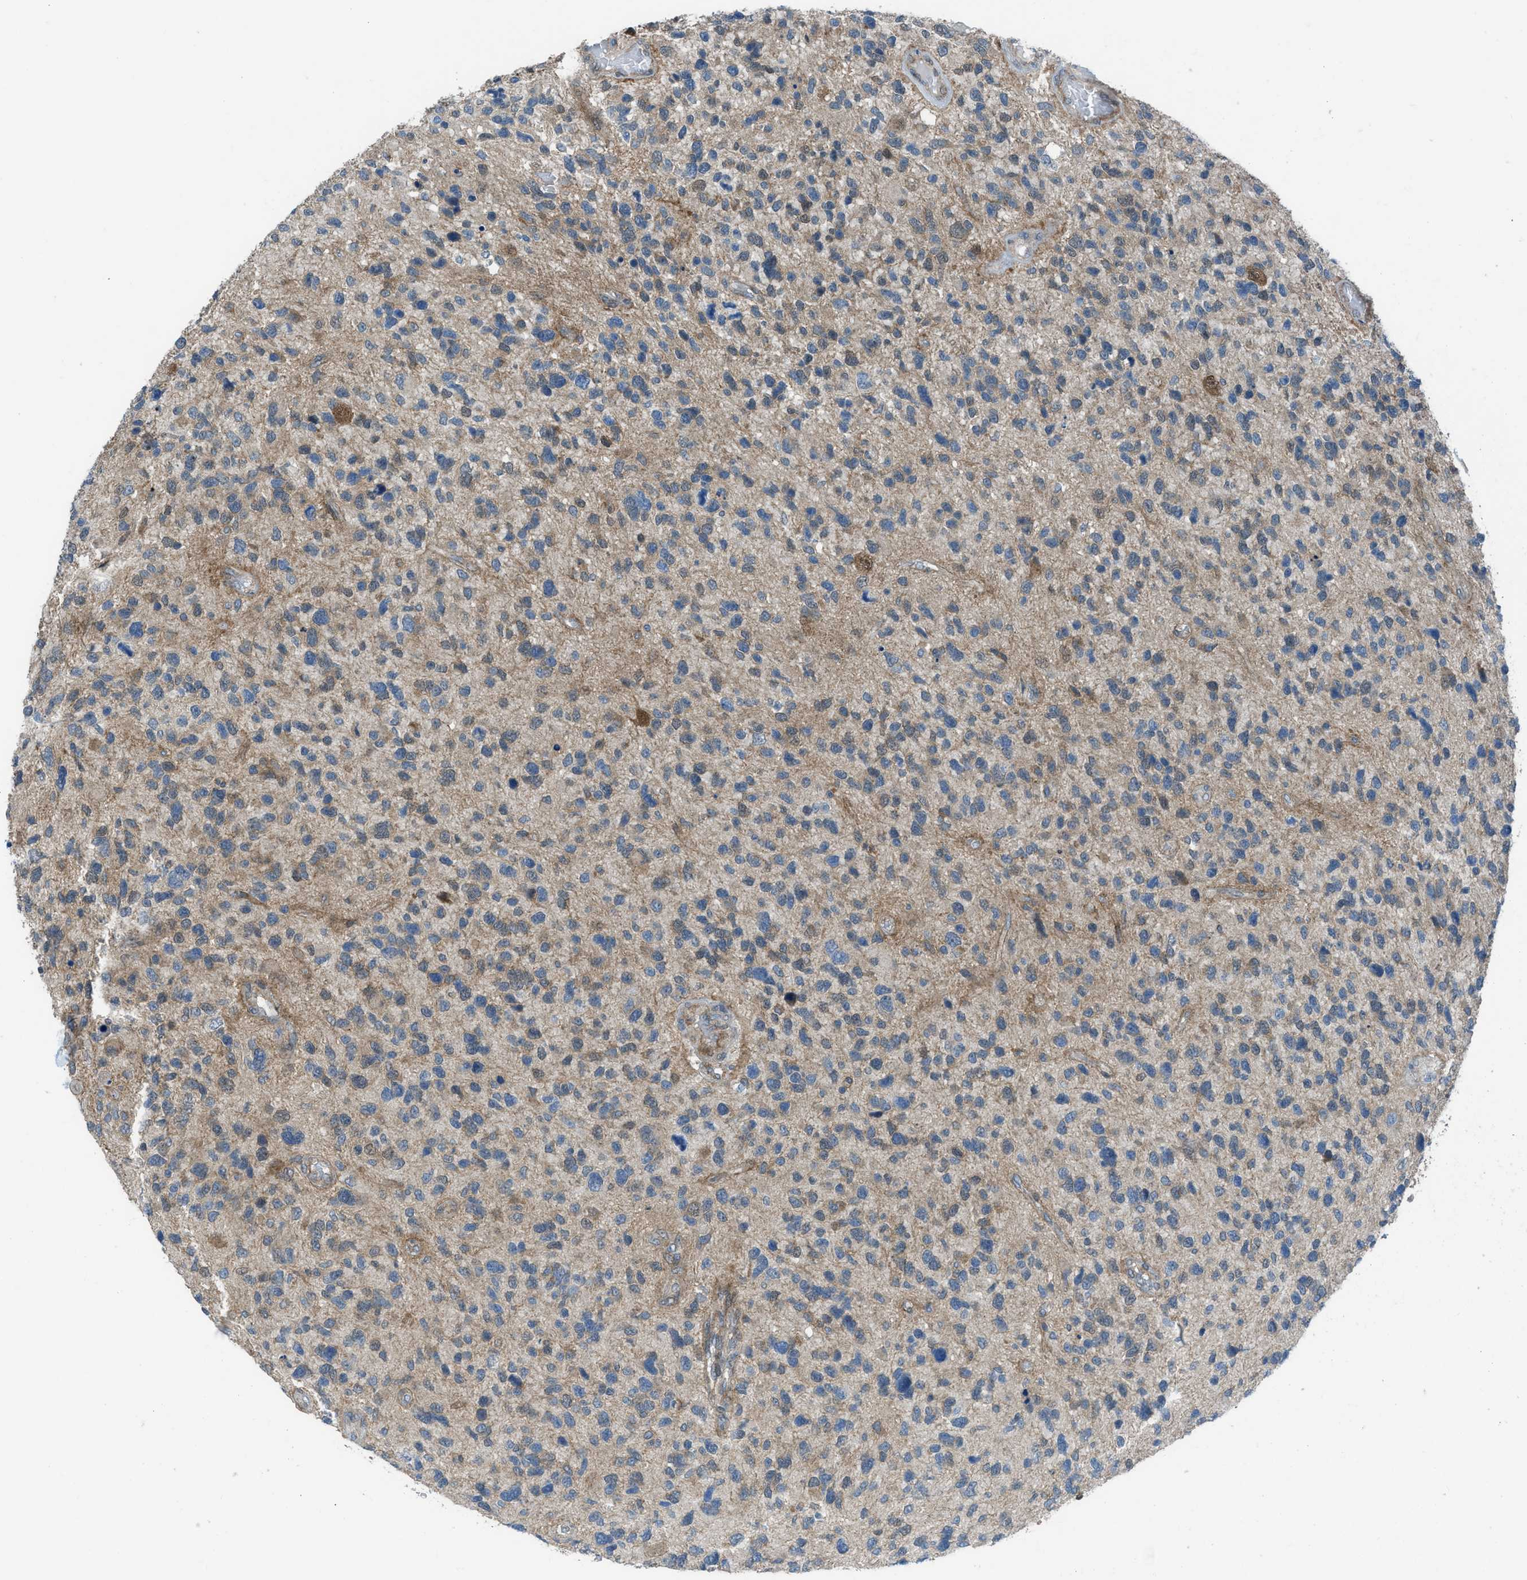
{"staining": {"intensity": "moderate", "quantity": "25%-75%", "location": "cytoplasmic/membranous,nuclear"}, "tissue": "glioma", "cell_type": "Tumor cells", "image_type": "cancer", "snomed": [{"axis": "morphology", "description": "Glioma, malignant, High grade"}, {"axis": "topography", "description": "Brain"}], "caption": "Human malignant glioma (high-grade) stained with a brown dye demonstrates moderate cytoplasmic/membranous and nuclear positive expression in about 25%-75% of tumor cells.", "gene": "PRKN", "patient": {"sex": "female", "age": 58}}